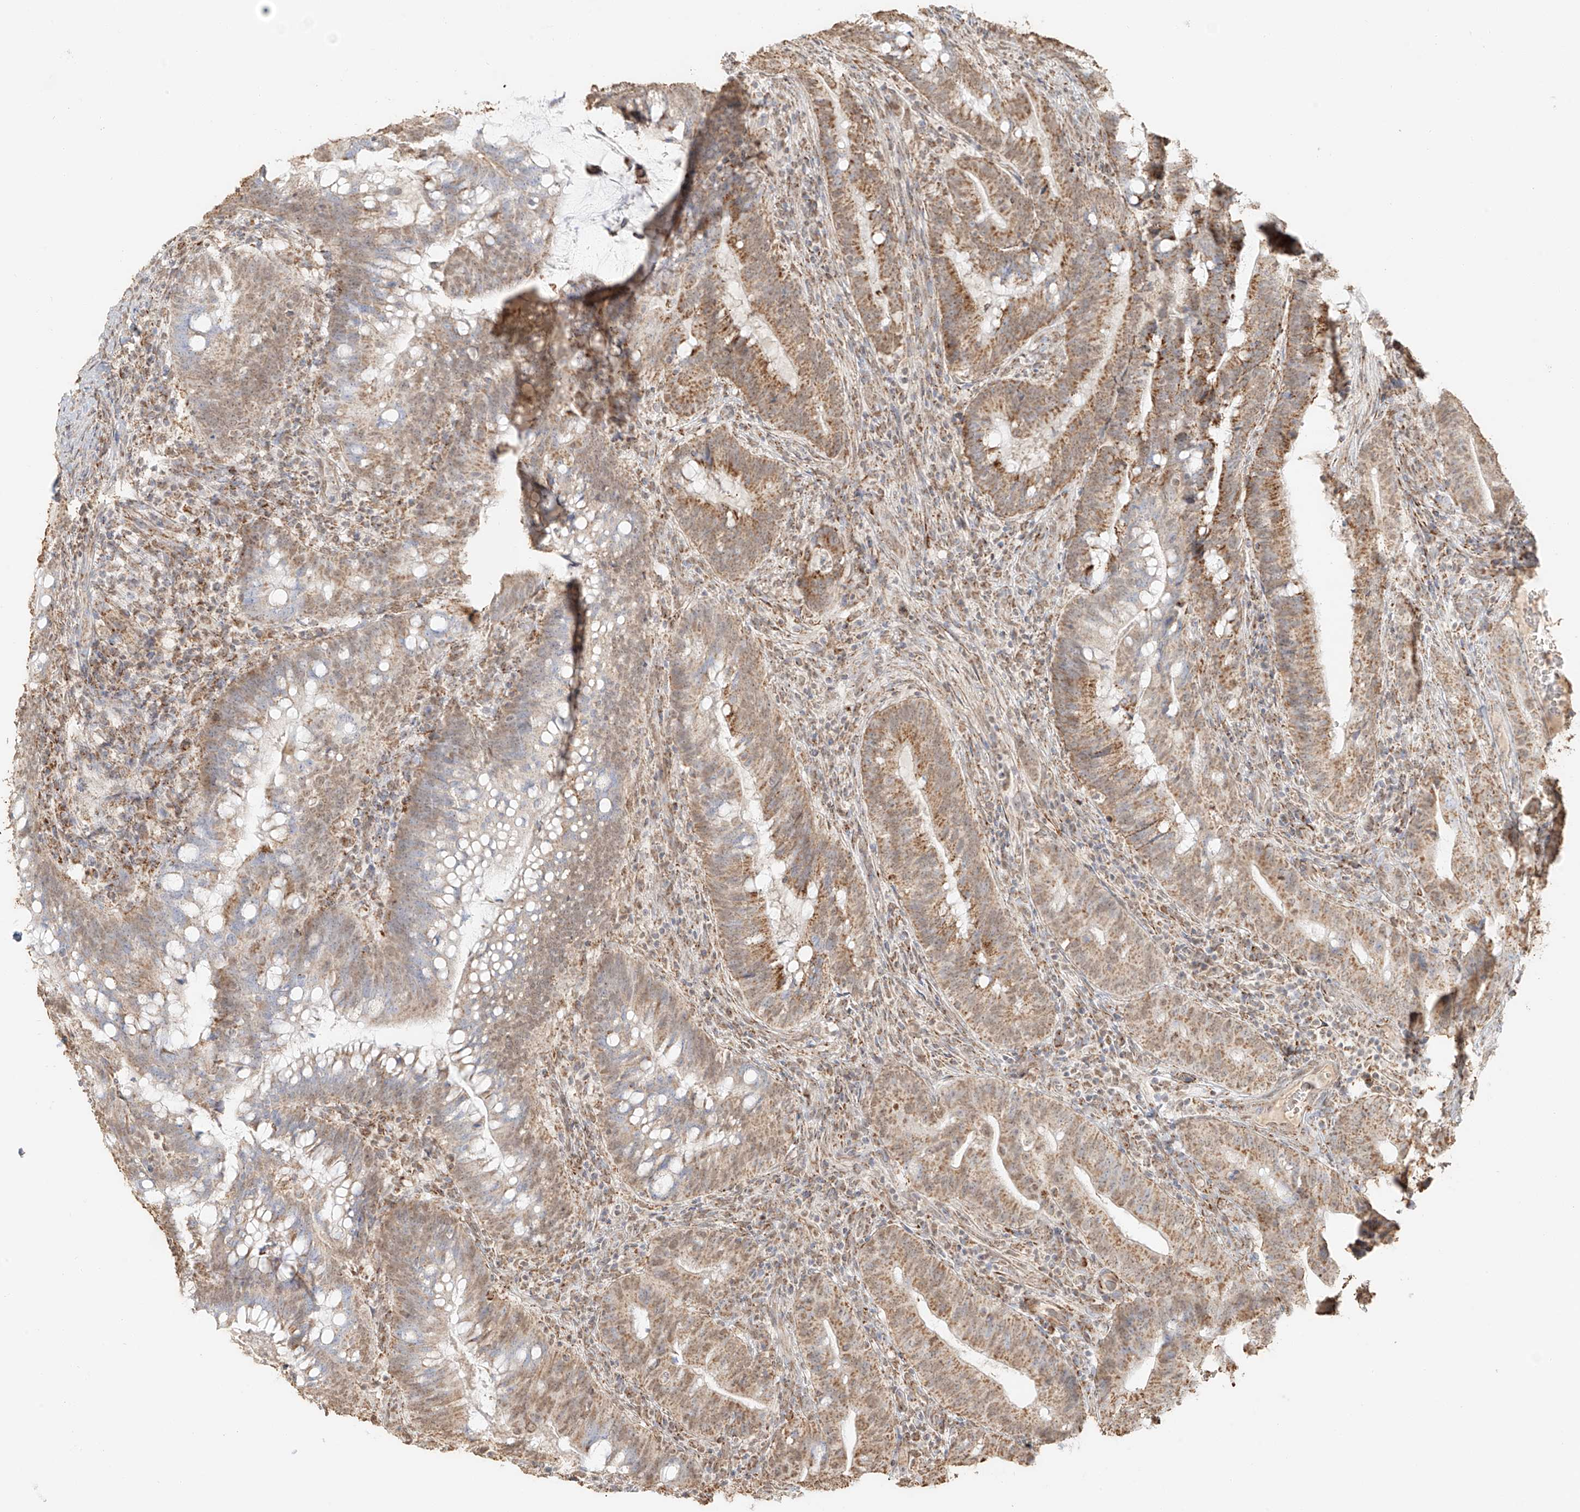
{"staining": {"intensity": "moderate", "quantity": ">75%", "location": "cytoplasmic/membranous"}, "tissue": "colorectal cancer", "cell_type": "Tumor cells", "image_type": "cancer", "snomed": [{"axis": "morphology", "description": "Adenocarcinoma, NOS"}, {"axis": "topography", "description": "Colon"}], "caption": "IHC image of adenocarcinoma (colorectal) stained for a protein (brown), which shows medium levels of moderate cytoplasmic/membranous positivity in about >75% of tumor cells.", "gene": "MIPEP", "patient": {"sex": "female", "age": 66}}